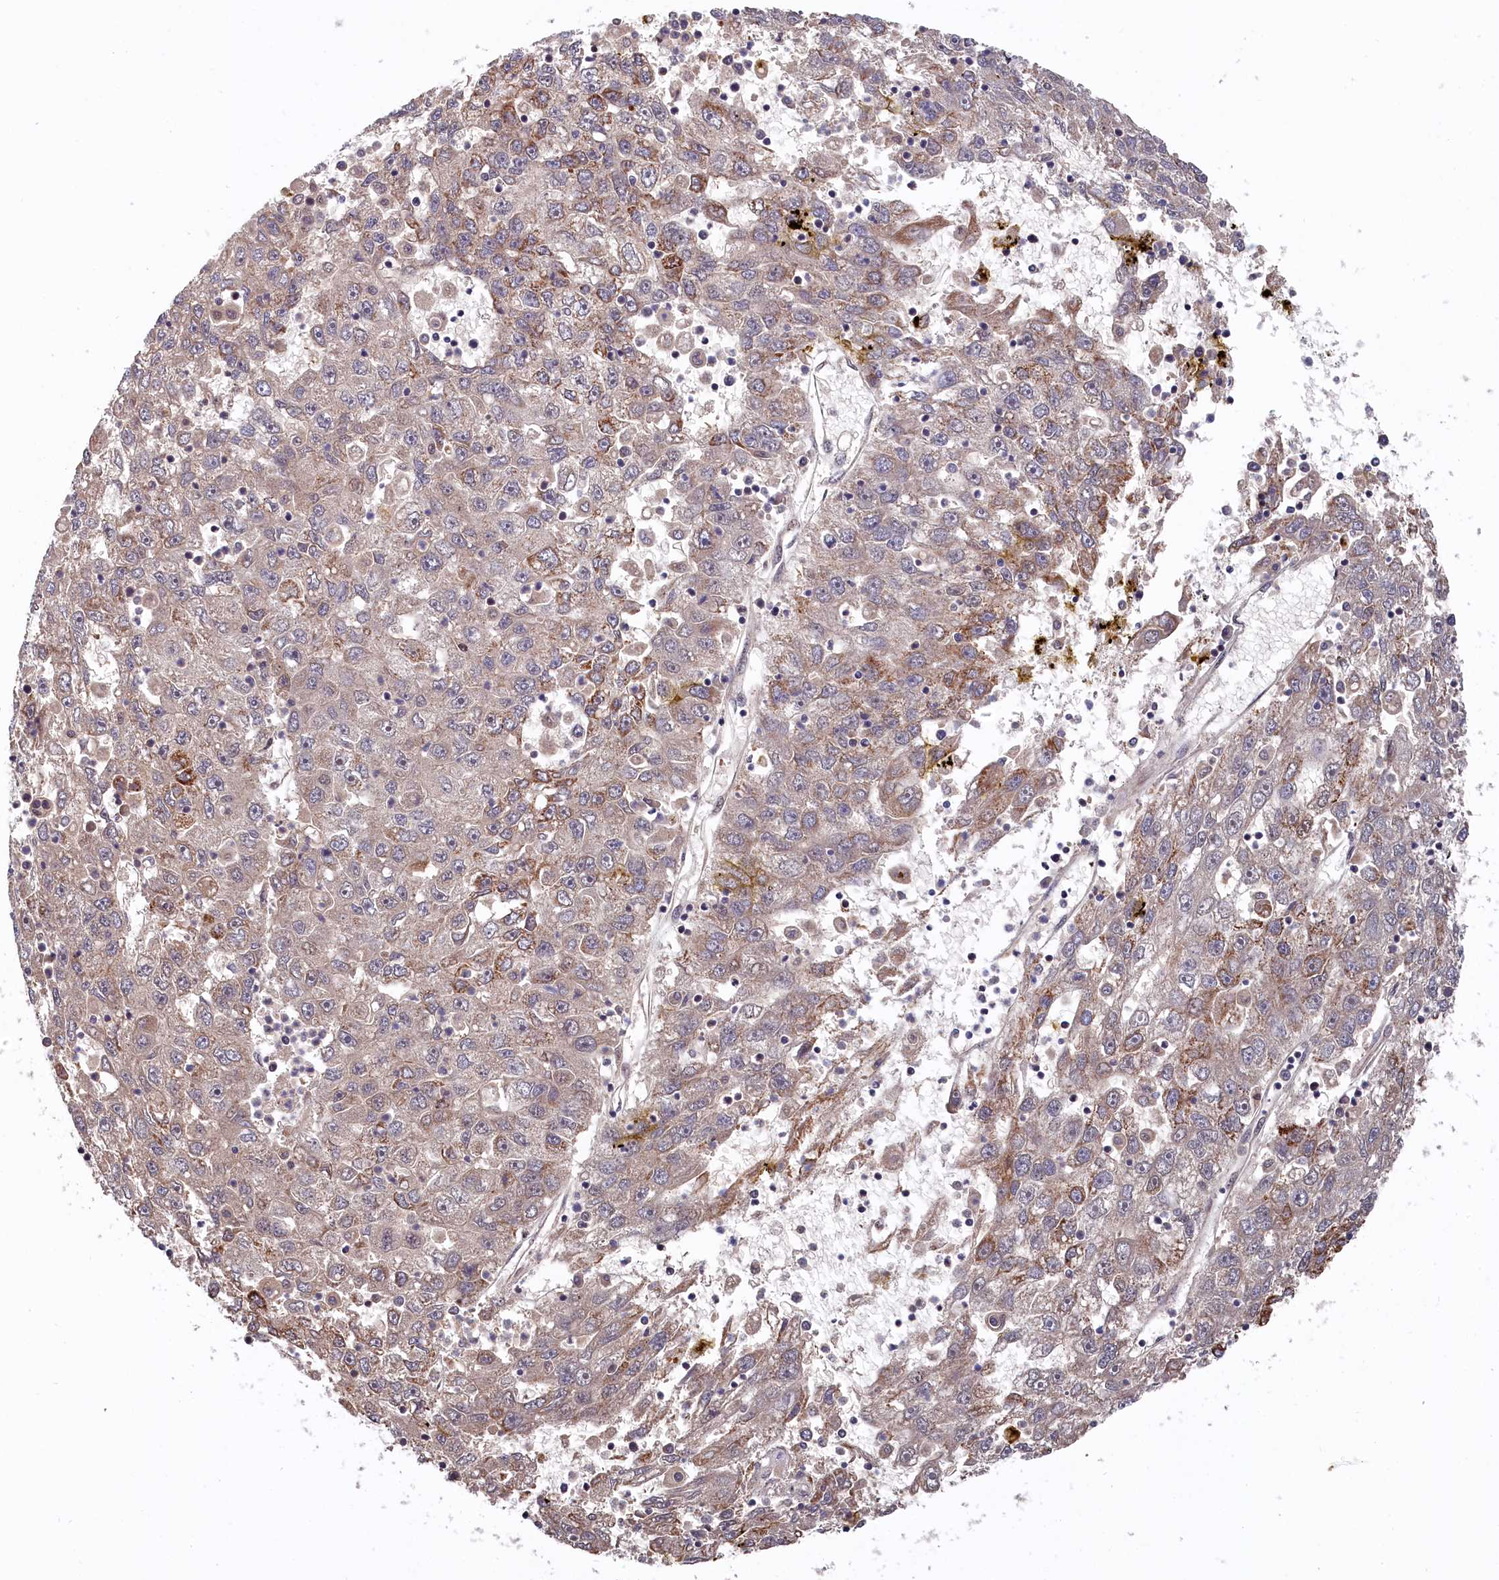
{"staining": {"intensity": "negative", "quantity": "none", "location": "none"}, "tissue": "liver cancer", "cell_type": "Tumor cells", "image_type": "cancer", "snomed": [{"axis": "morphology", "description": "Carcinoma, Hepatocellular, NOS"}, {"axis": "topography", "description": "Liver"}], "caption": "Photomicrograph shows no protein expression in tumor cells of liver hepatocellular carcinoma tissue.", "gene": "CLPX", "patient": {"sex": "male", "age": 49}}